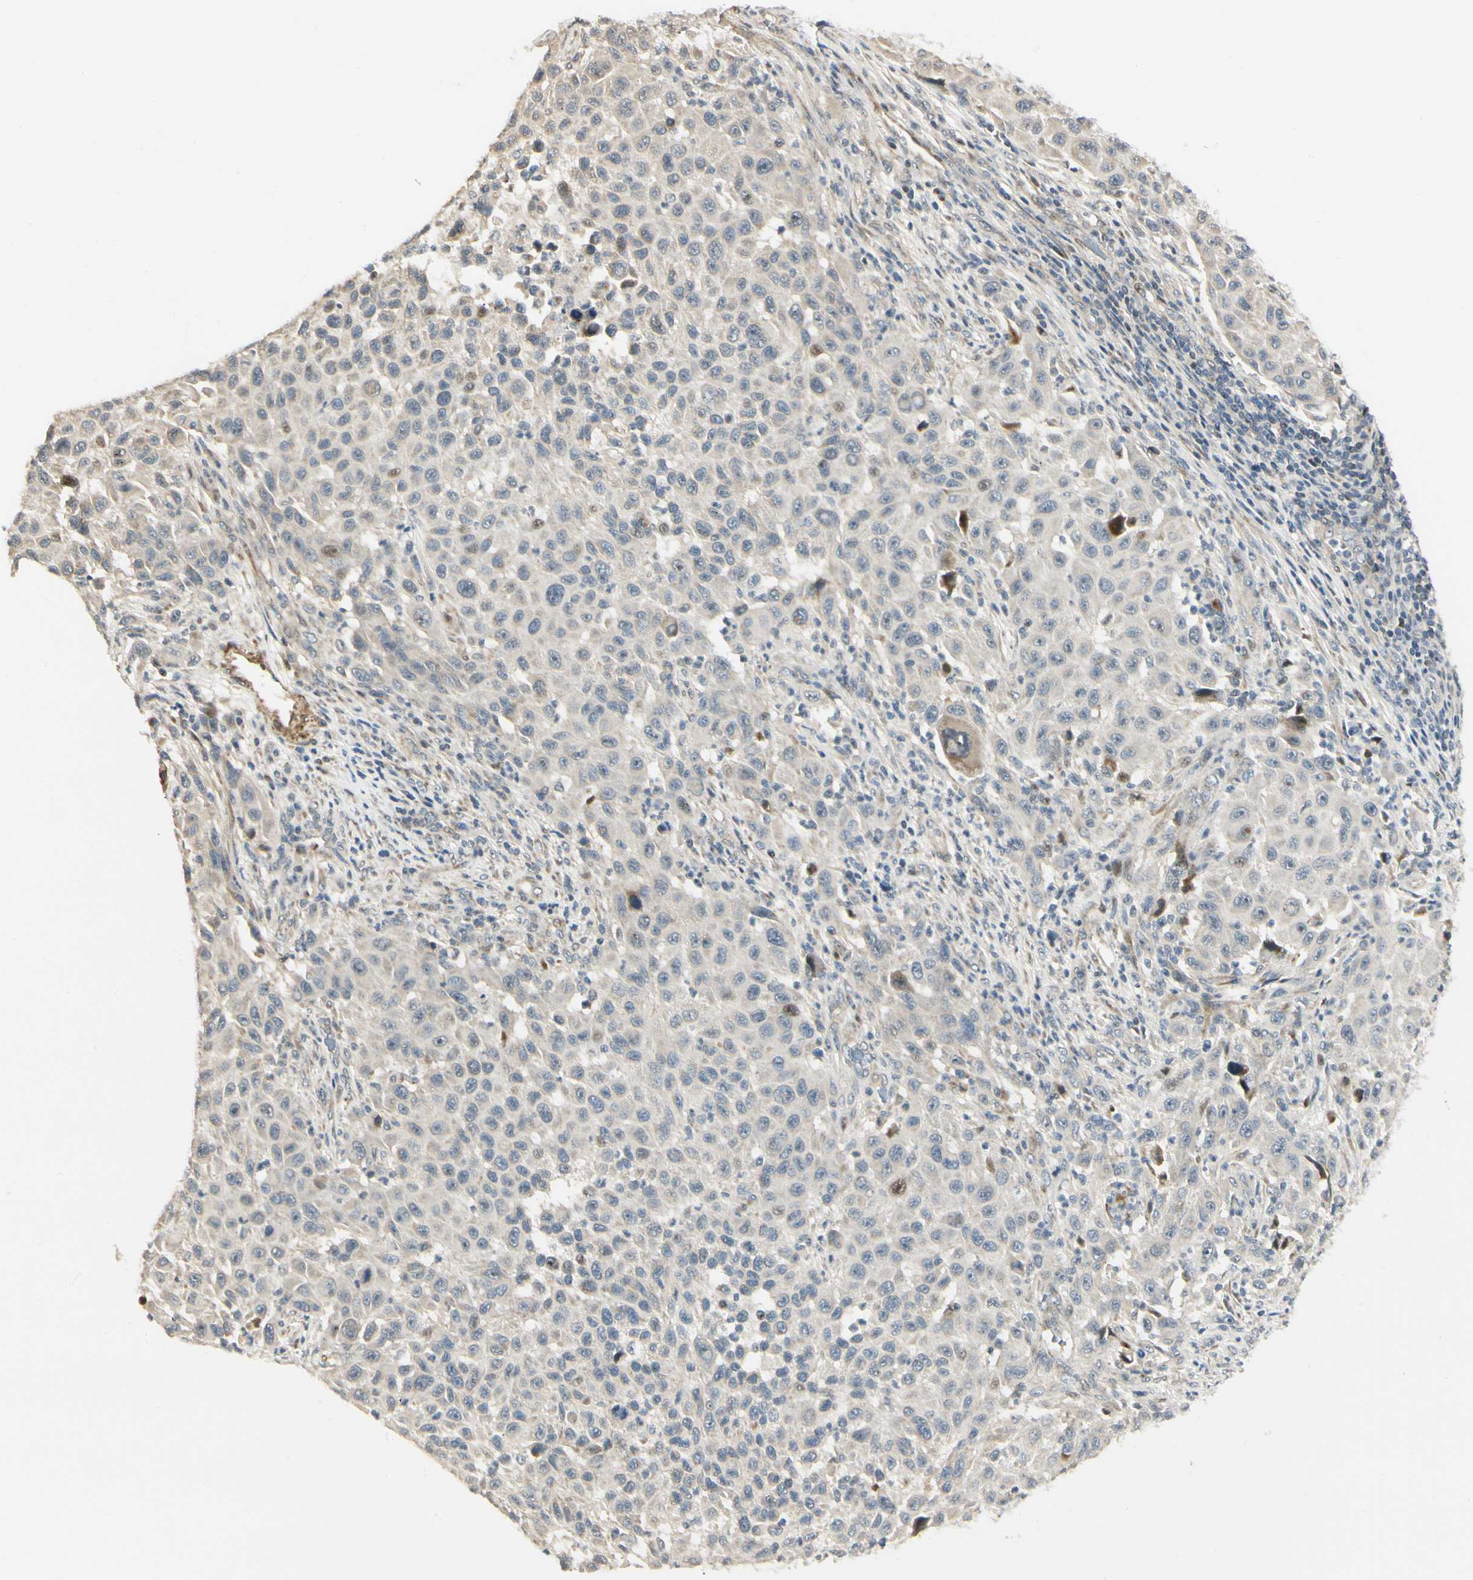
{"staining": {"intensity": "weak", "quantity": ">75%", "location": "cytoplasmic/membranous"}, "tissue": "melanoma", "cell_type": "Tumor cells", "image_type": "cancer", "snomed": [{"axis": "morphology", "description": "Malignant melanoma, Metastatic site"}, {"axis": "topography", "description": "Lymph node"}], "caption": "A micrograph of human melanoma stained for a protein displays weak cytoplasmic/membranous brown staining in tumor cells.", "gene": "P4HA3", "patient": {"sex": "male", "age": 61}}